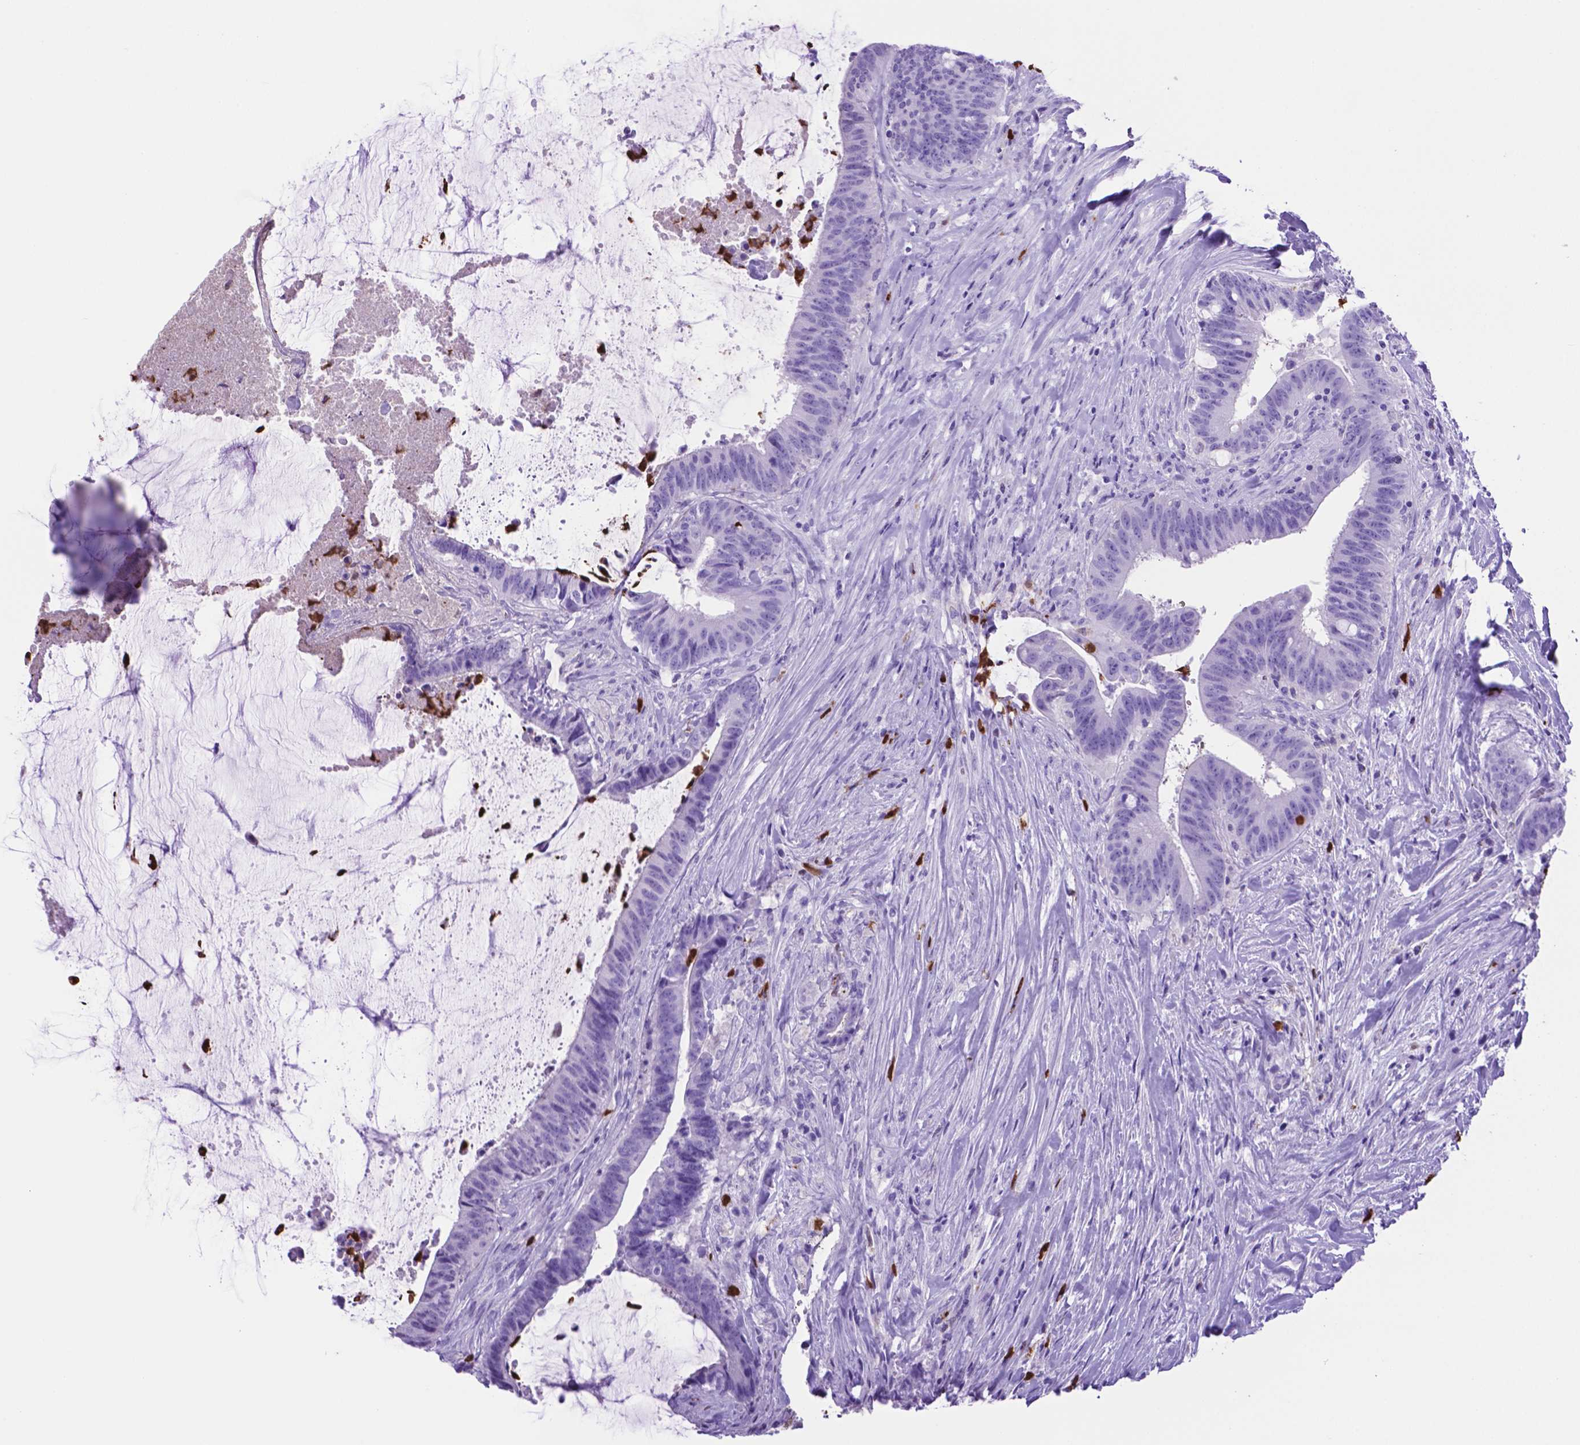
{"staining": {"intensity": "negative", "quantity": "none", "location": "none"}, "tissue": "colorectal cancer", "cell_type": "Tumor cells", "image_type": "cancer", "snomed": [{"axis": "morphology", "description": "Adenocarcinoma, NOS"}, {"axis": "topography", "description": "Colon"}], "caption": "Tumor cells show no significant positivity in colorectal cancer.", "gene": "LZTR1", "patient": {"sex": "female", "age": 43}}